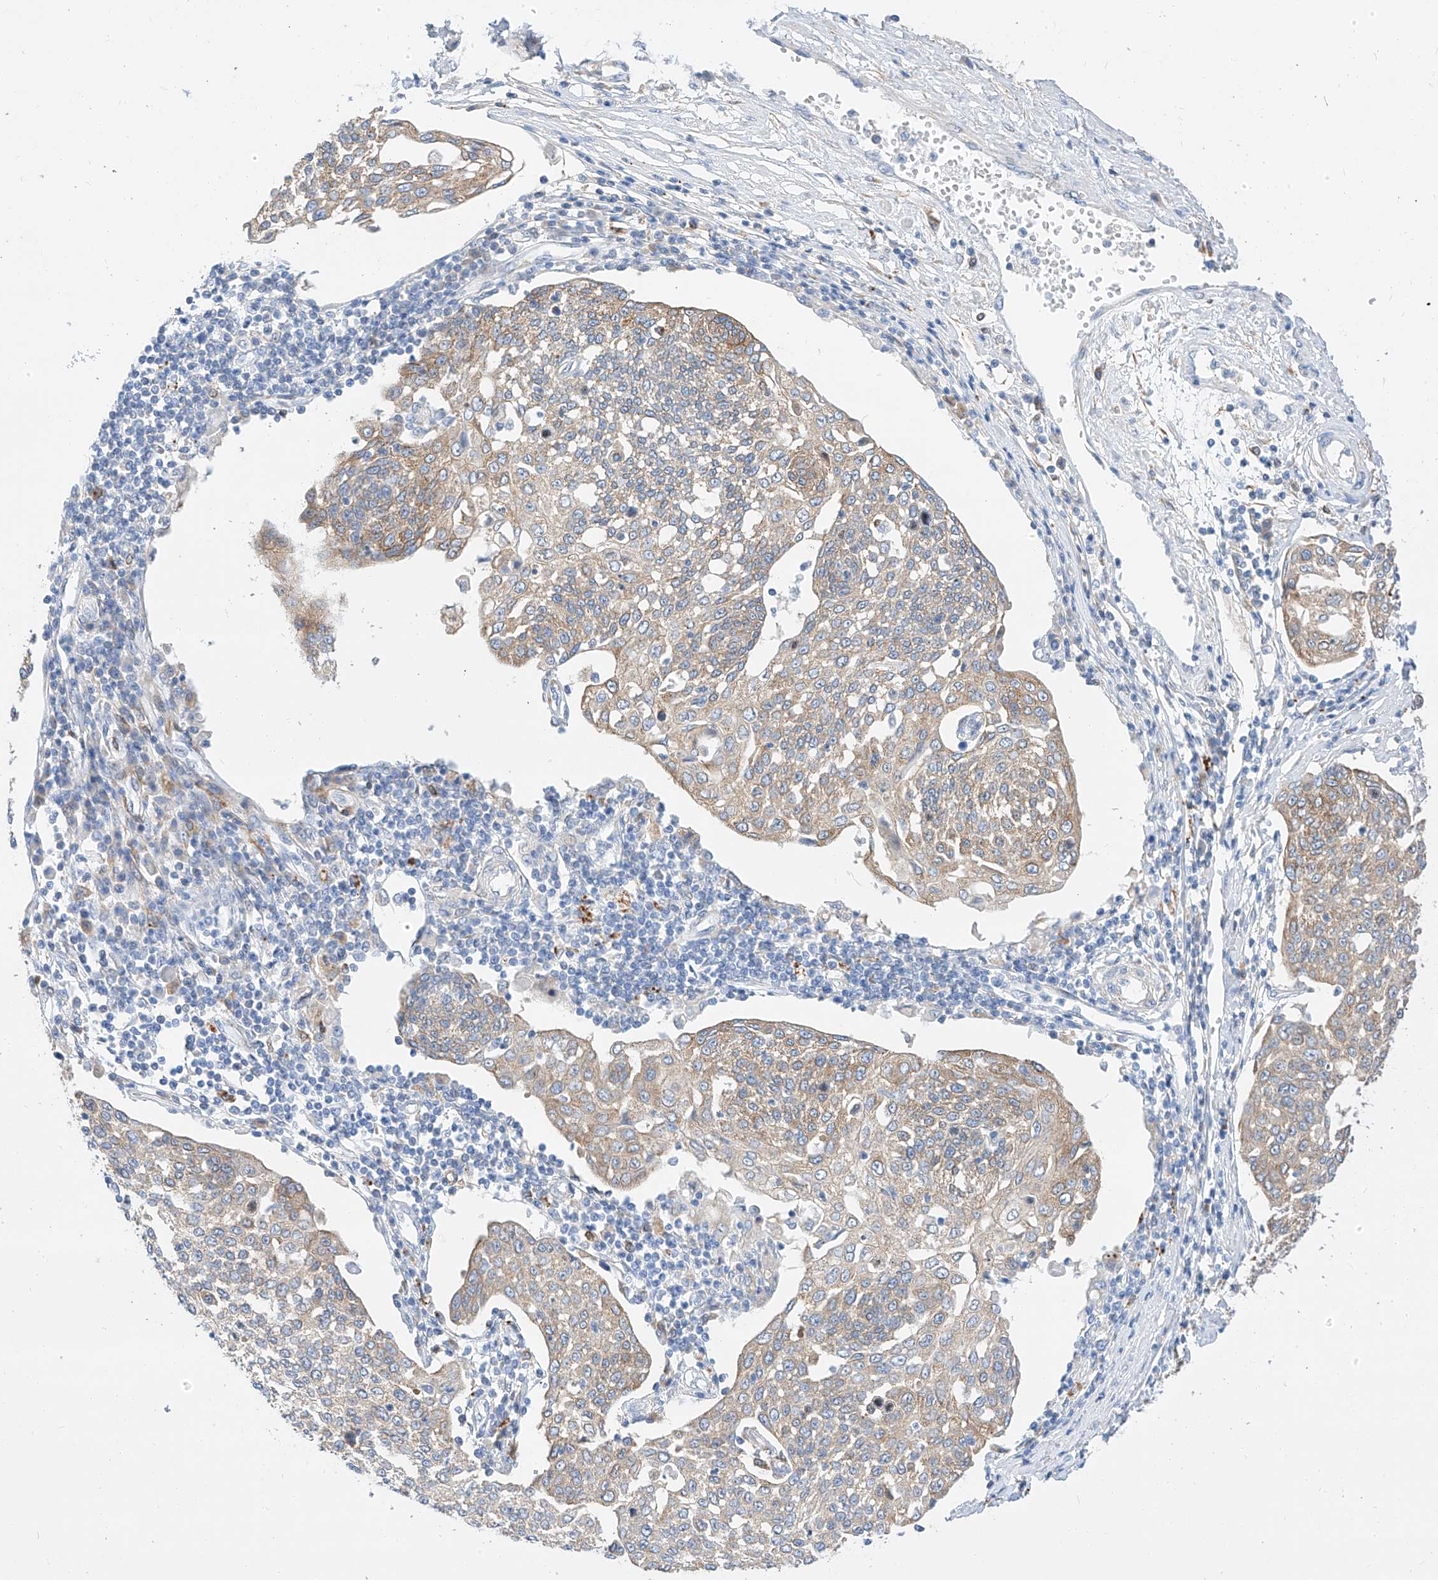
{"staining": {"intensity": "weak", "quantity": ">75%", "location": "cytoplasmic/membranous"}, "tissue": "cervical cancer", "cell_type": "Tumor cells", "image_type": "cancer", "snomed": [{"axis": "morphology", "description": "Squamous cell carcinoma, NOS"}, {"axis": "topography", "description": "Cervix"}], "caption": "Immunohistochemistry histopathology image of human squamous cell carcinoma (cervical) stained for a protein (brown), which demonstrates low levels of weak cytoplasmic/membranous positivity in approximately >75% of tumor cells.", "gene": "MAP7", "patient": {"sex": "female", "age": 34}}